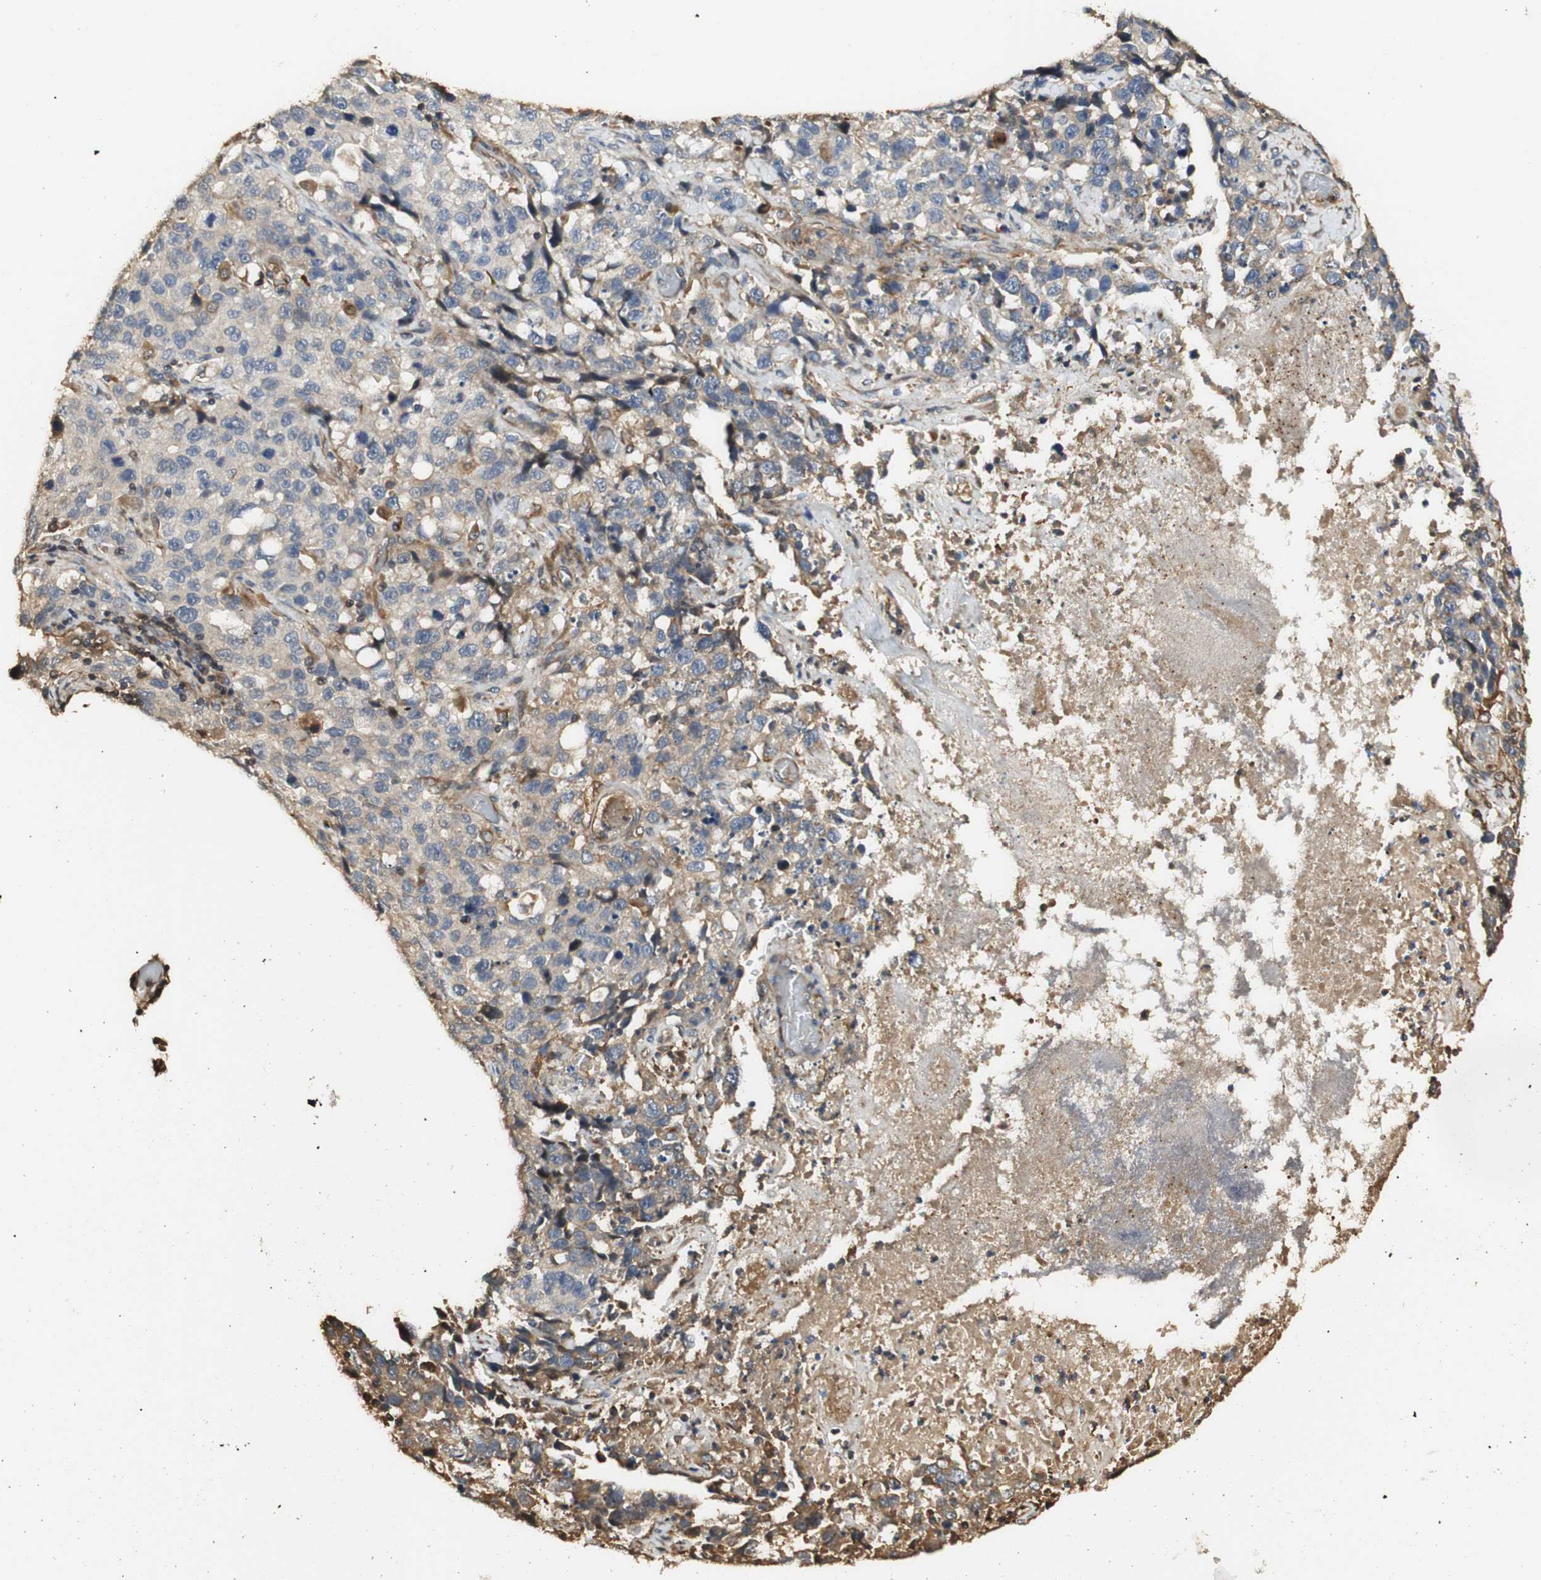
{"staining": {"intensity": "weak", "quantity": "25%-75%", "location": "cytoplasmic/membranous"}, "tissue": "stomach cancer", "cell_type": "Tumor cells", "image_type": "cancer", "snomed": [{"axis": "morphology", "description": "Normal tissue, NOS"}, {"axis": "morphology", "description": "Adenocarcinoma, NOS"}, {"axis": "topography", "description": "Stomach"}], "caption": "Immunohistochemical staining of stomach cancer displays low levels of weak cytoplasmic/membranous protein staining in about 25%-75% of tumor cells.", "gene": "AGER", "patient": {"sex": "male", "age": 48}}